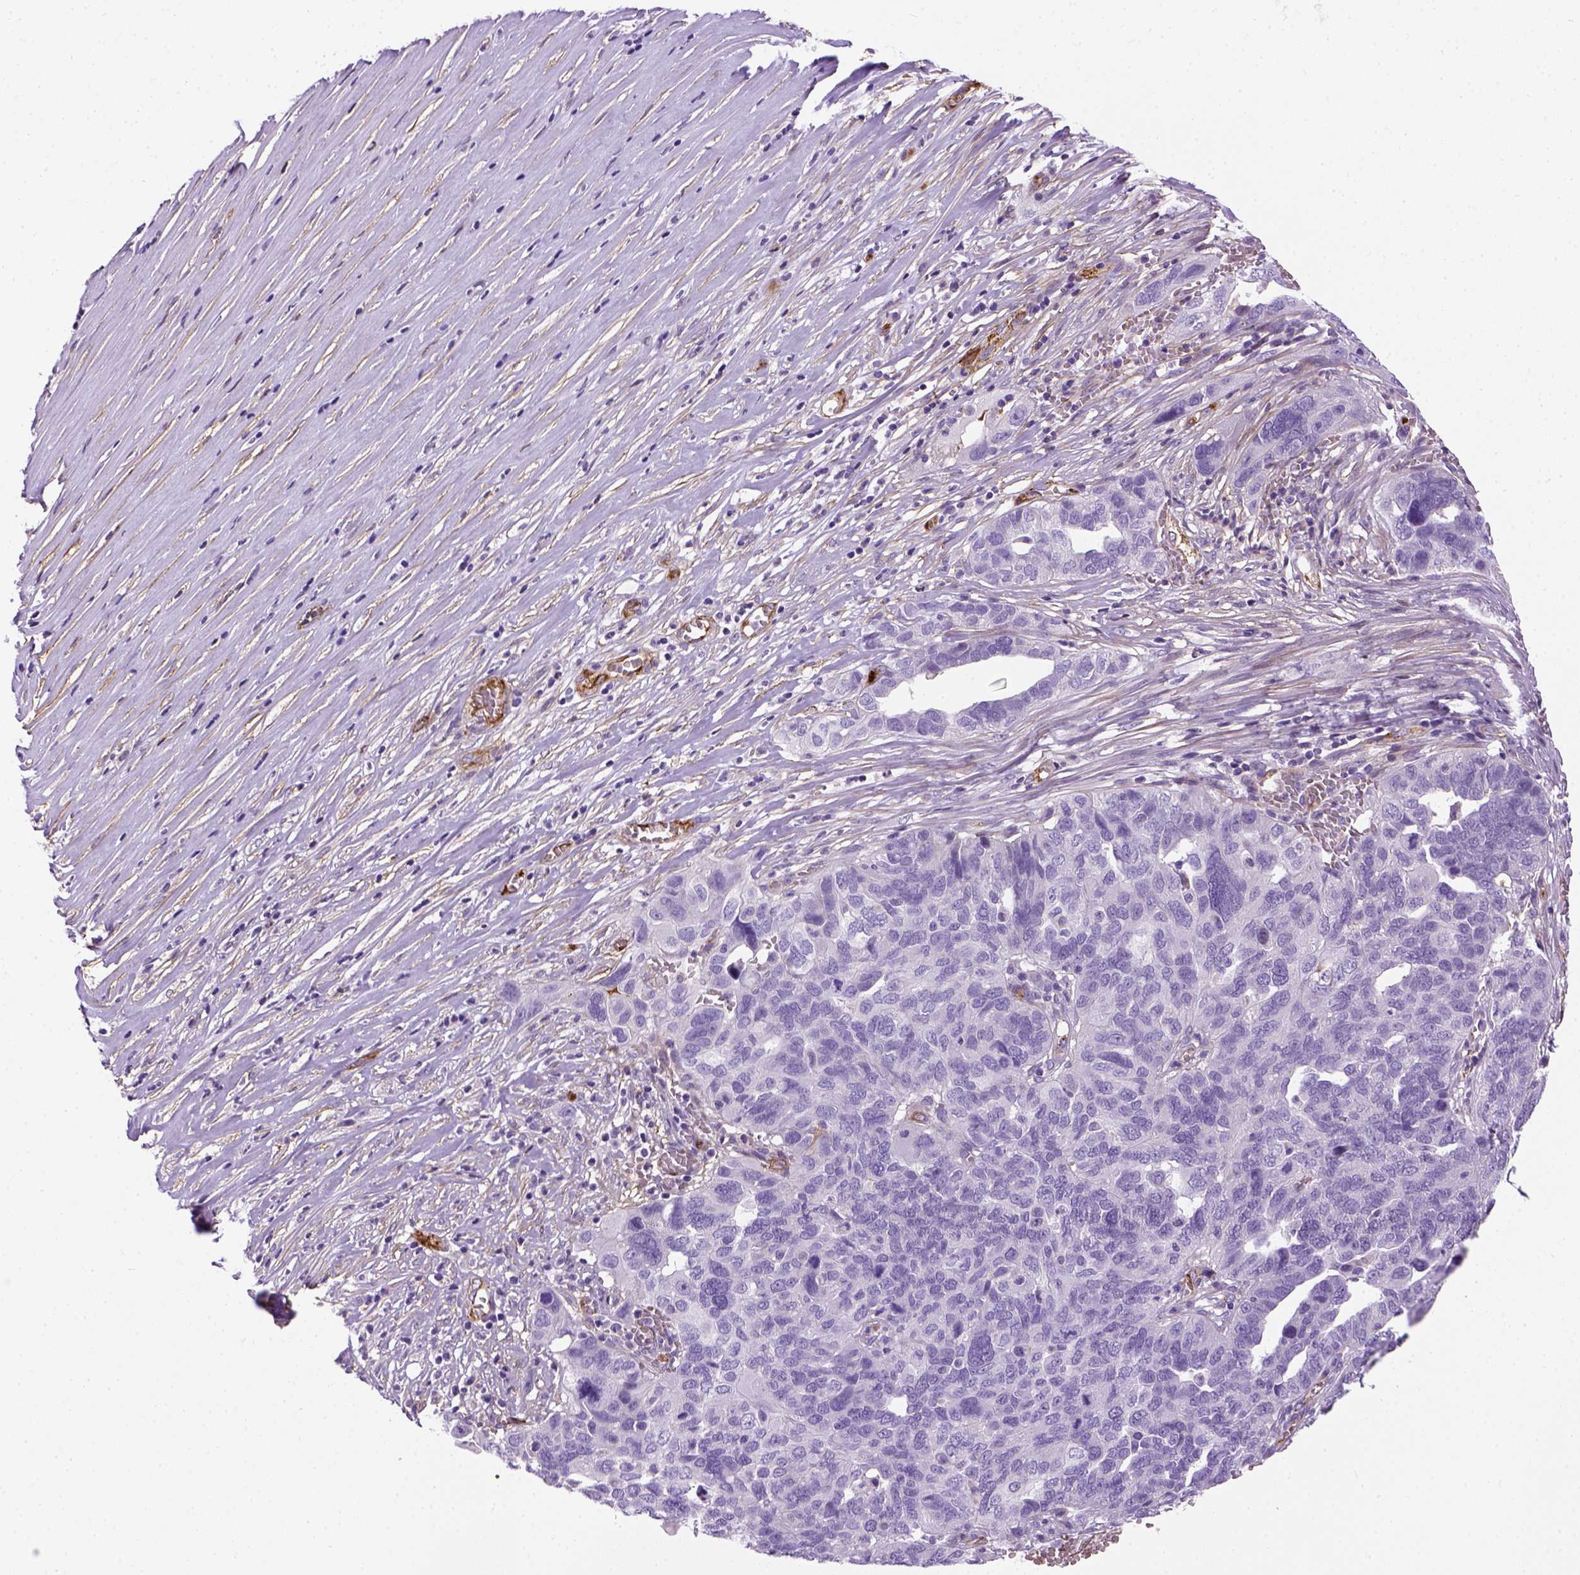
{"staining": {"intensity": "negative", "quantity": "none", "location": "none"}, "tissue": "ovarian cancer", "cell_type": "Tumor cells", "image_type": "cancer", "snomed": [{"axis": "morphology", "description": "Carcinoma, endometroid"}, {"axis": "topography", "description": "Soft tissue"}, {"axis": "topography", "description": "Ovary"}], "caption": "A high-resolution photomicrograph shows immunohistochemistry (IHC) staining of ovarian endometroid carcinoma, which demonstrates no significant positivity in tumor cells. (Stains: DAB (3,3'-diaminobenzidine) IHC with hematoxylin counter stain, Microscopy: brightfield microscopy at high magnification).", "gene": "VWF", "patient": {"sex": "female", "age": 52}}